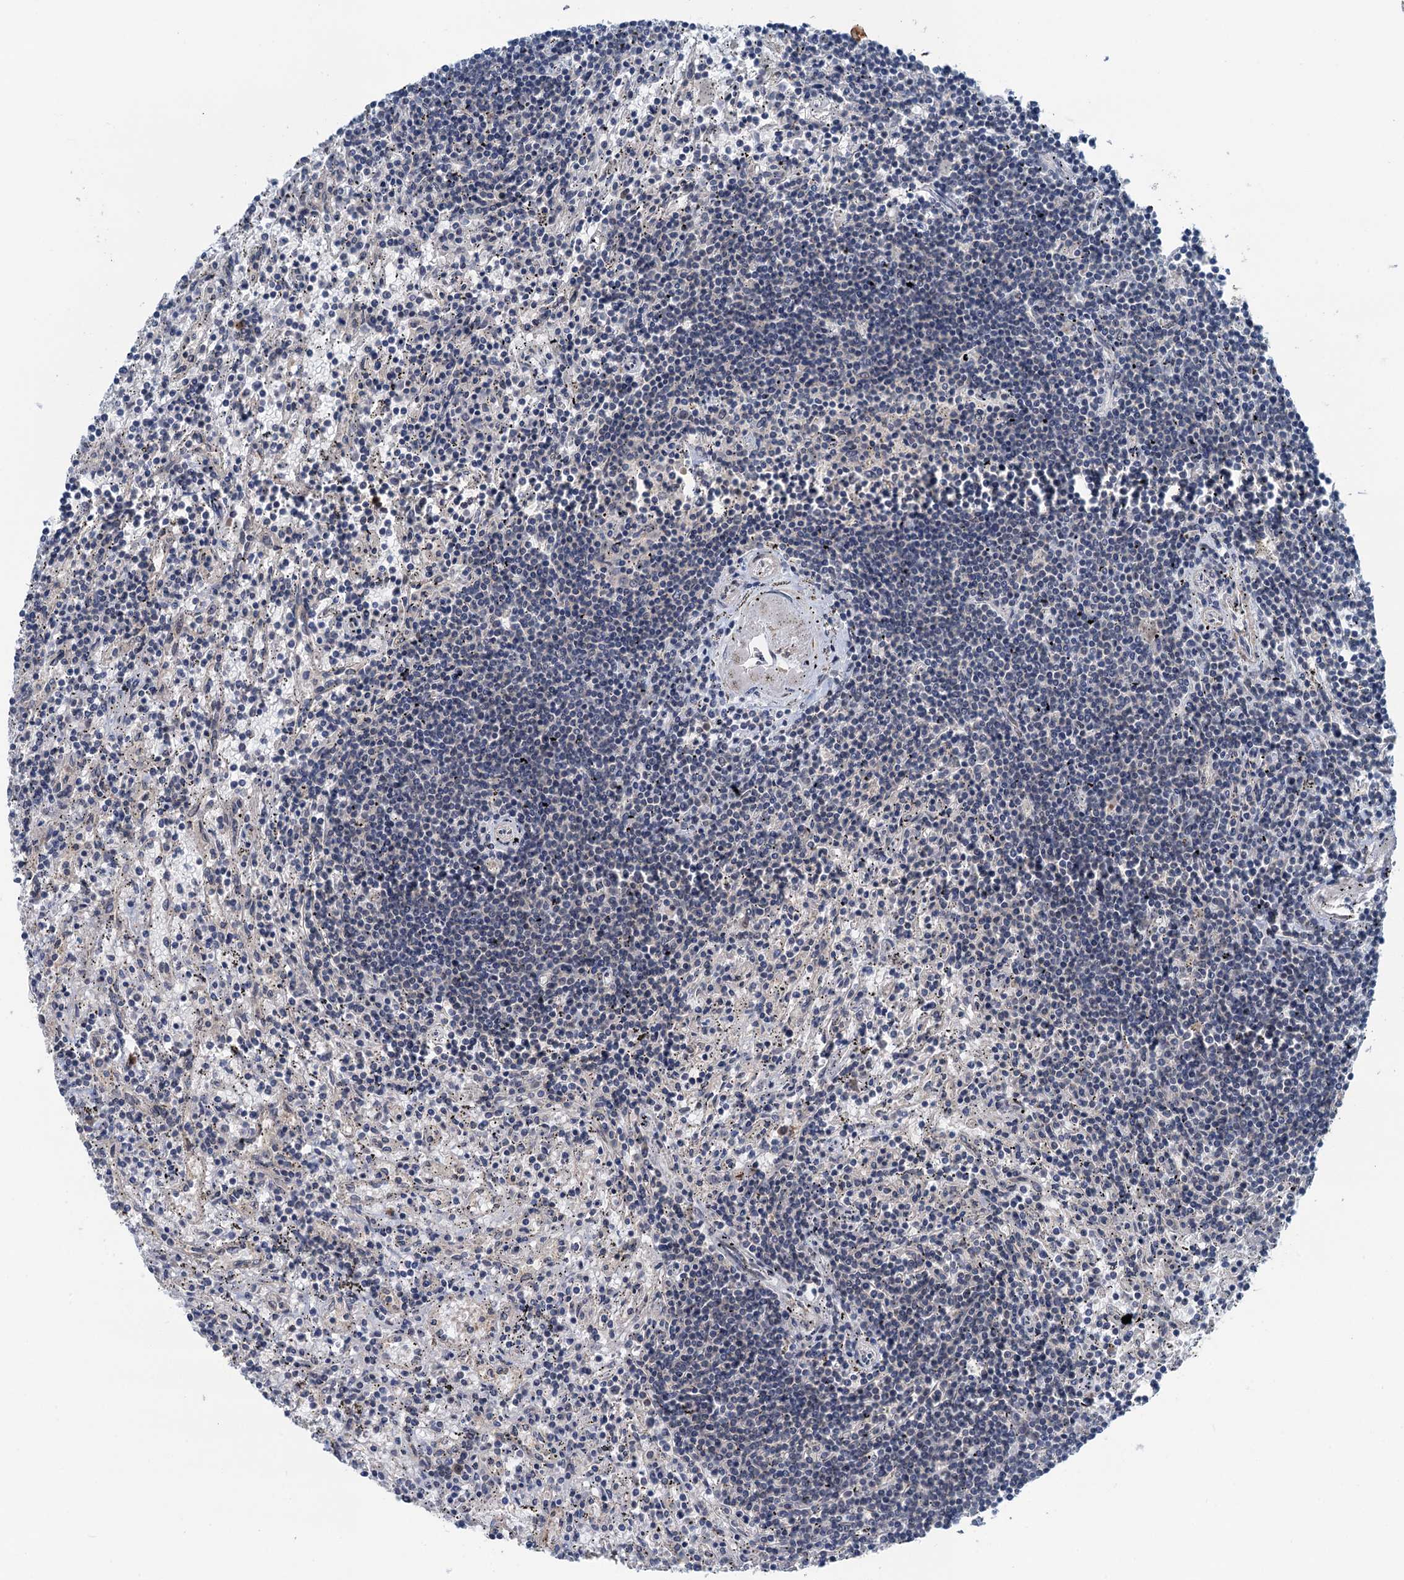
{"staining": {"intensity": "negative", "quantity": "none", "location": "none"}, "tissue": "lymphoma", "cell_type": "Tumor cells", "image_type": "cancer", "snomed": [{"axis": "morphology", "description": "Malignant lymphoma, non-Hodgkin's type, Low grade"}, {"axis": "topography", "description": "Spleen"}], "caption": "This is an IHC histopathology image of human malignant lymphoma, non-Hodgkin's type (low-grade). There is no expression in tumor cells.", "gene": "DYNC2I2", "patient": {"sex": "male", "age": 76}}